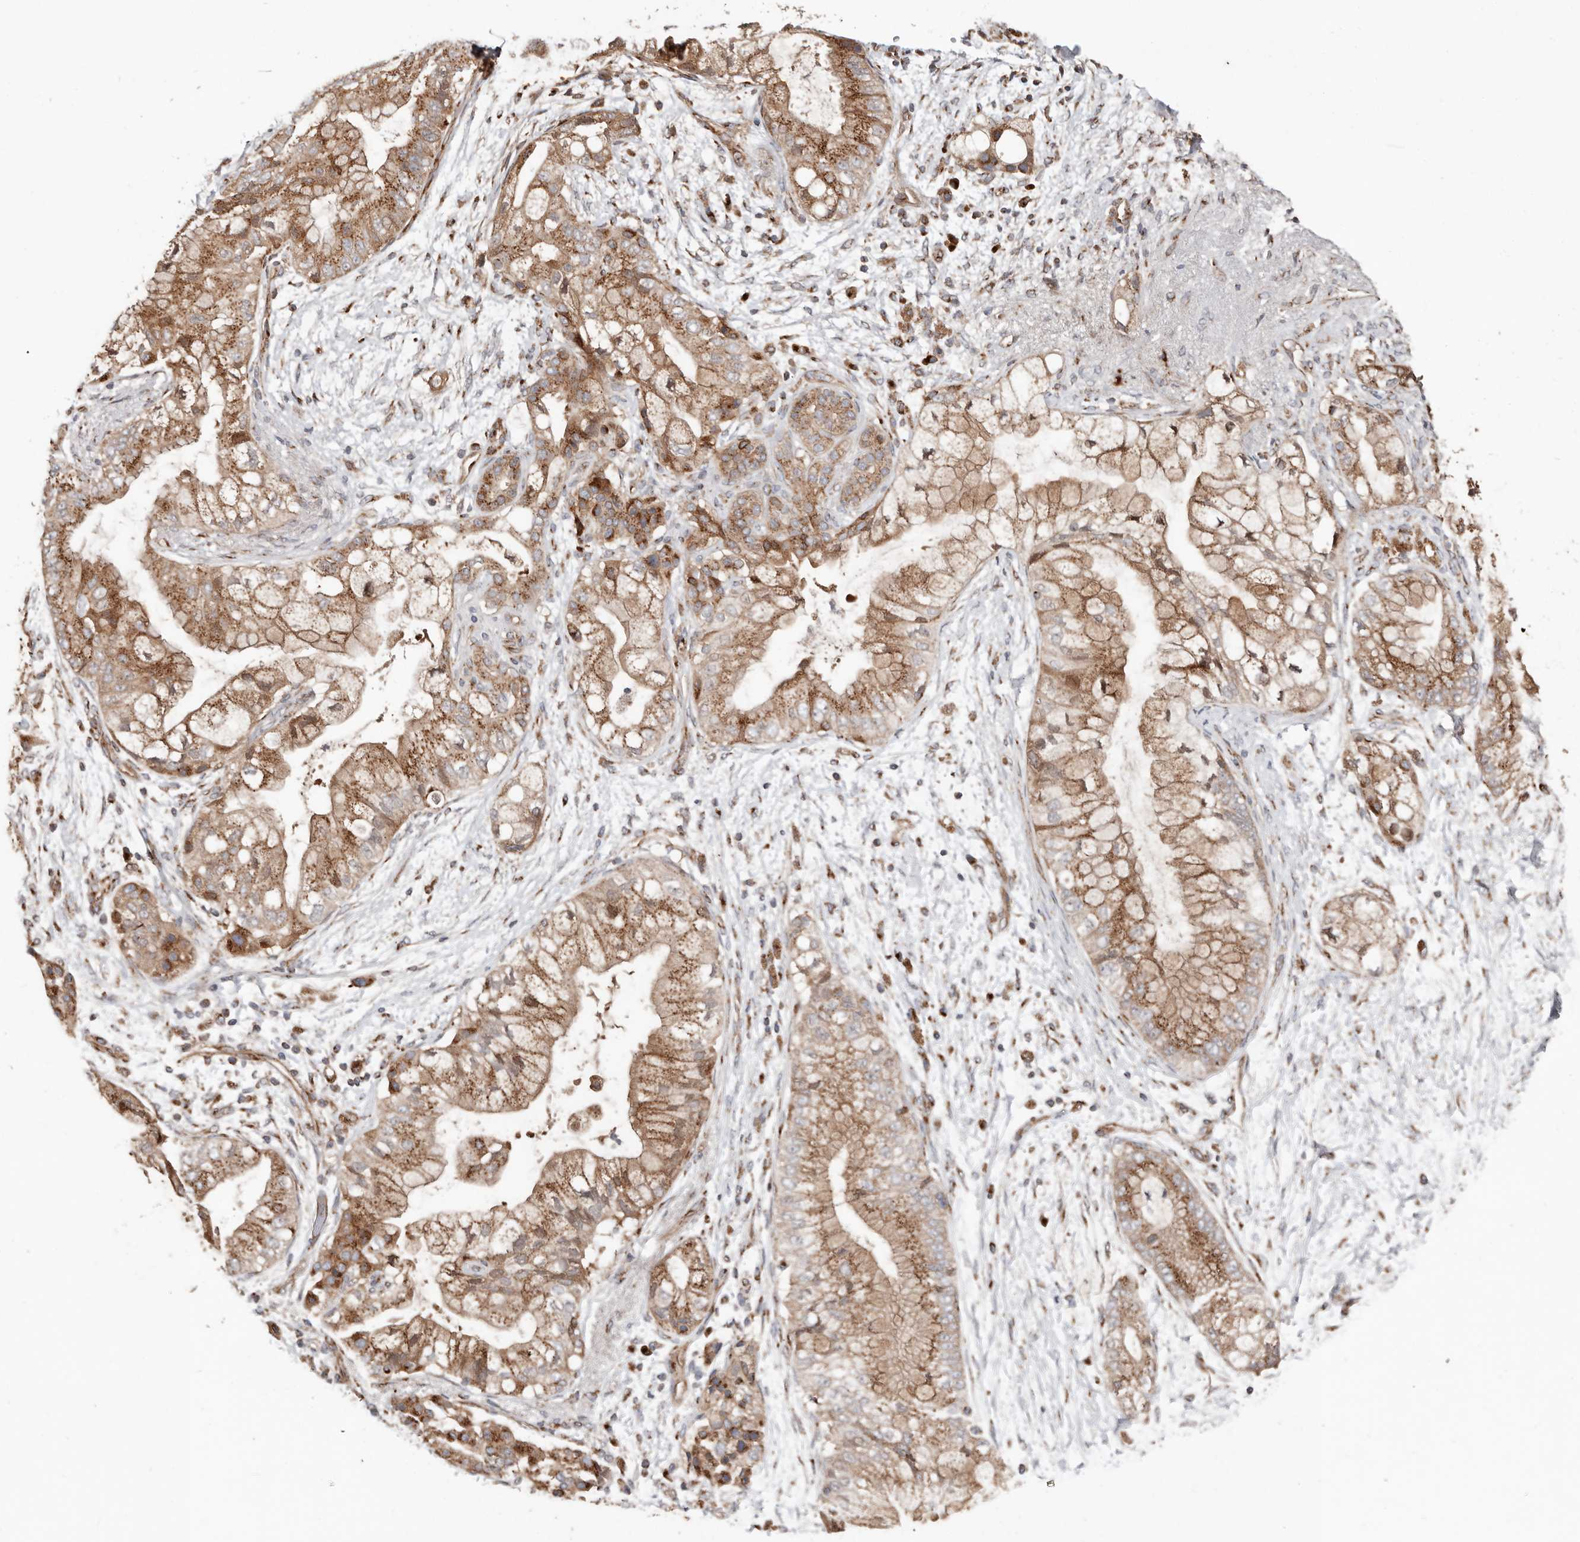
{"staining": {"intensity": "moderate", "quantity": ">75%", "location": "cytoplasmic/membranous"}, "tissue": "pancreatic cancer", "cell_type": "Tumor cells", "image_type": "cancer", "snomed": [{"axis": "morphology", "description": "Adenocarcinoma, NOS"}, {"axis": "topography", "description": "Pancreas"}], "caption": "A brown stain shows moderate cytoplasmic/membranous staining of a protein in human pancreatic adenocarcinoma tumor cells.", "gene": "COG1", "patient": {"sex": "male", "age": 53}}